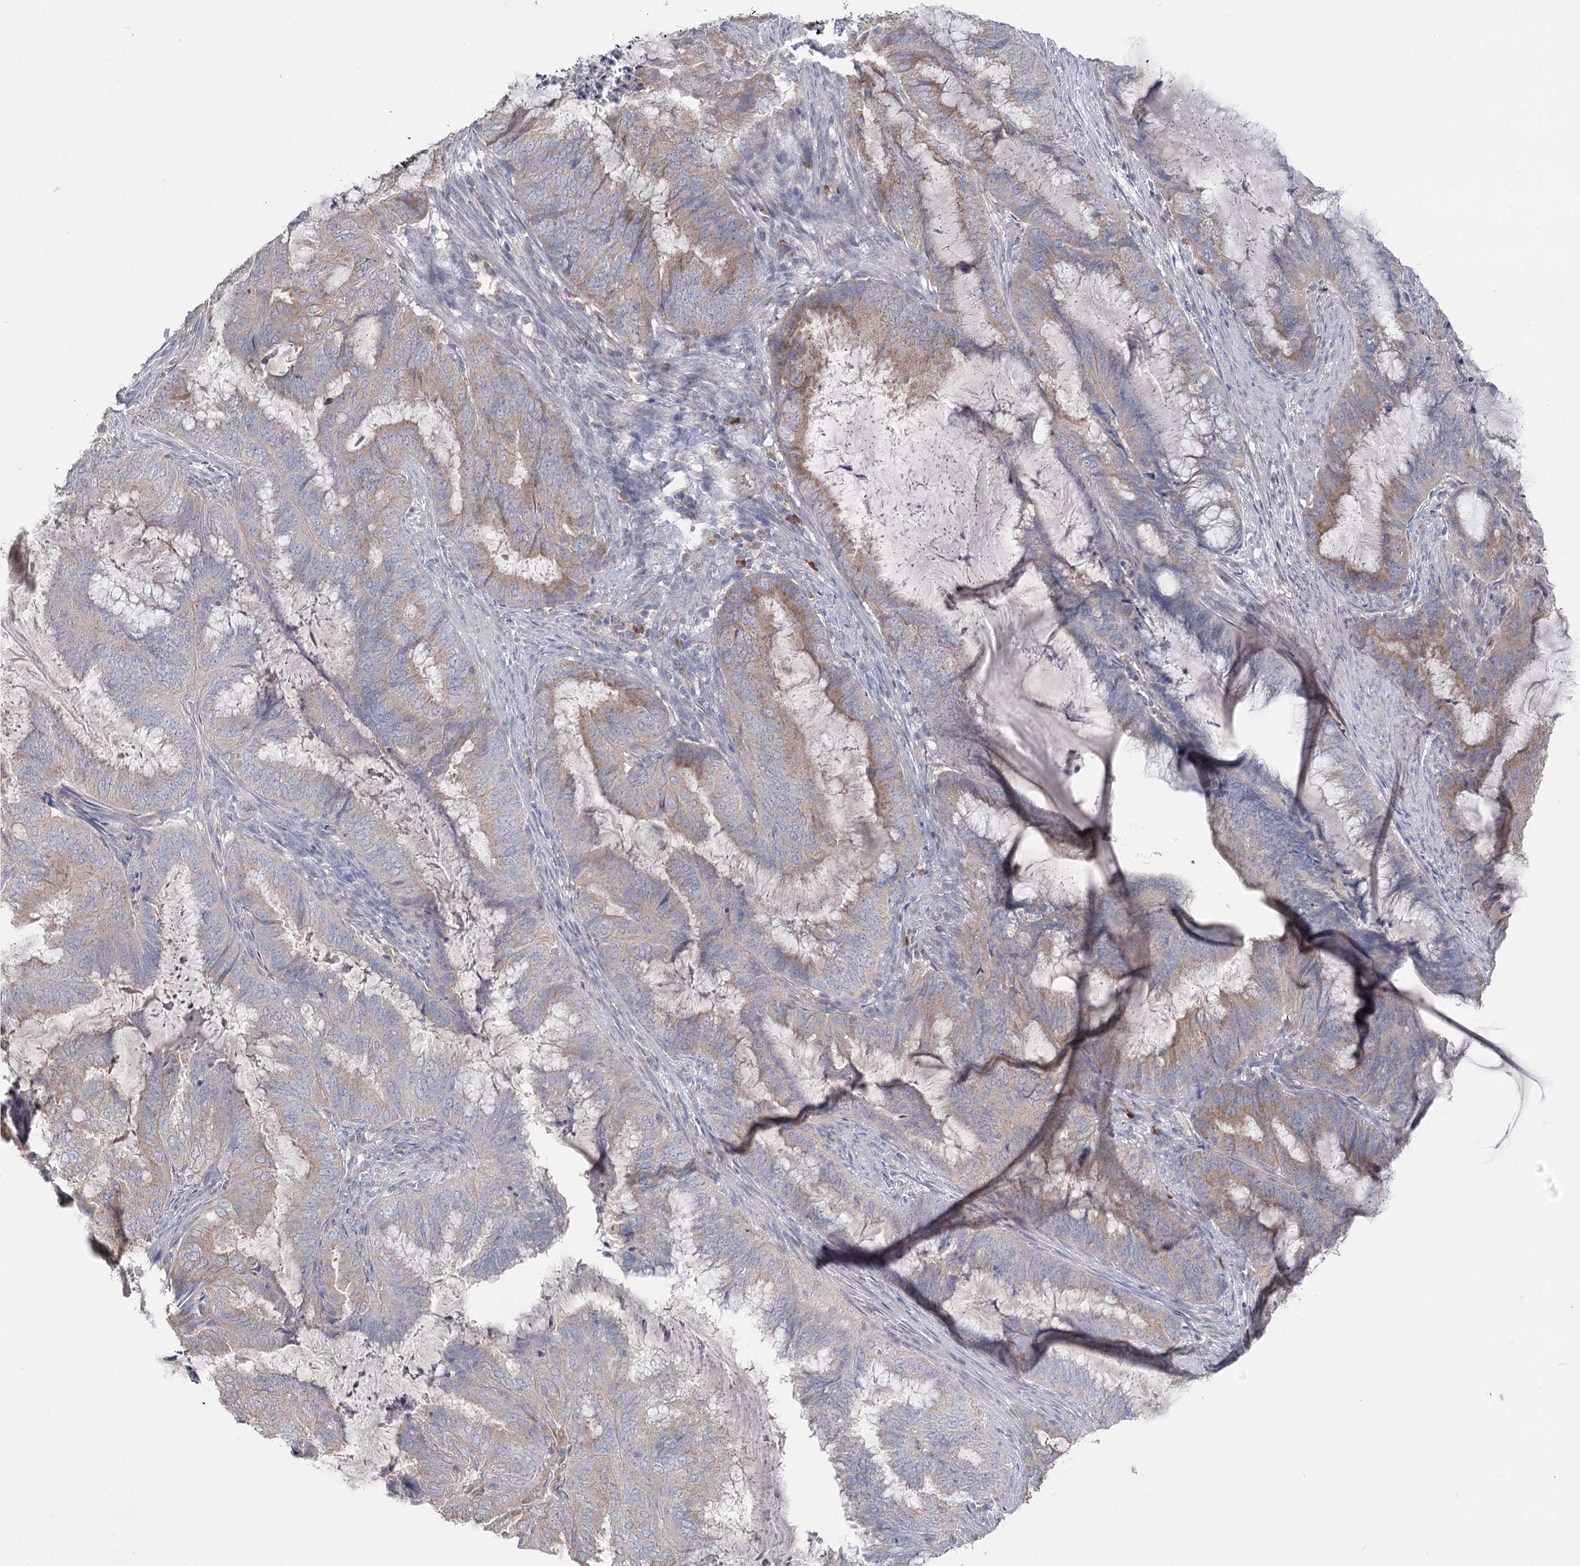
{"staining": {"intensity": "moderate", "quantity": "25%-75%", "location": "cytoplasmic/membranous"}, "tissue": "endometrial cancer", "cell_type": "Tumor cells", "image_type": "cancer", "snomed": [{"axis": "morphology", "description": "Adenocarcinoma, NOS"}, {"axis": "topography", "description": "Endometrium"}], "caption": "Immunohistochemical staining of human endometrial adenocarcinoma demonstrates medium levels of moderate cytoplasmic/membranous expression in about 25%-75% of tumor cells. (Stains: DAB (3,3'-diaminobenzidine) in brown, nuclei in blue, Microscopy: brightfield microscopy at high magnification).", "gene": "IL1RAP", "patient": {"sex": "female", "age": 51}}